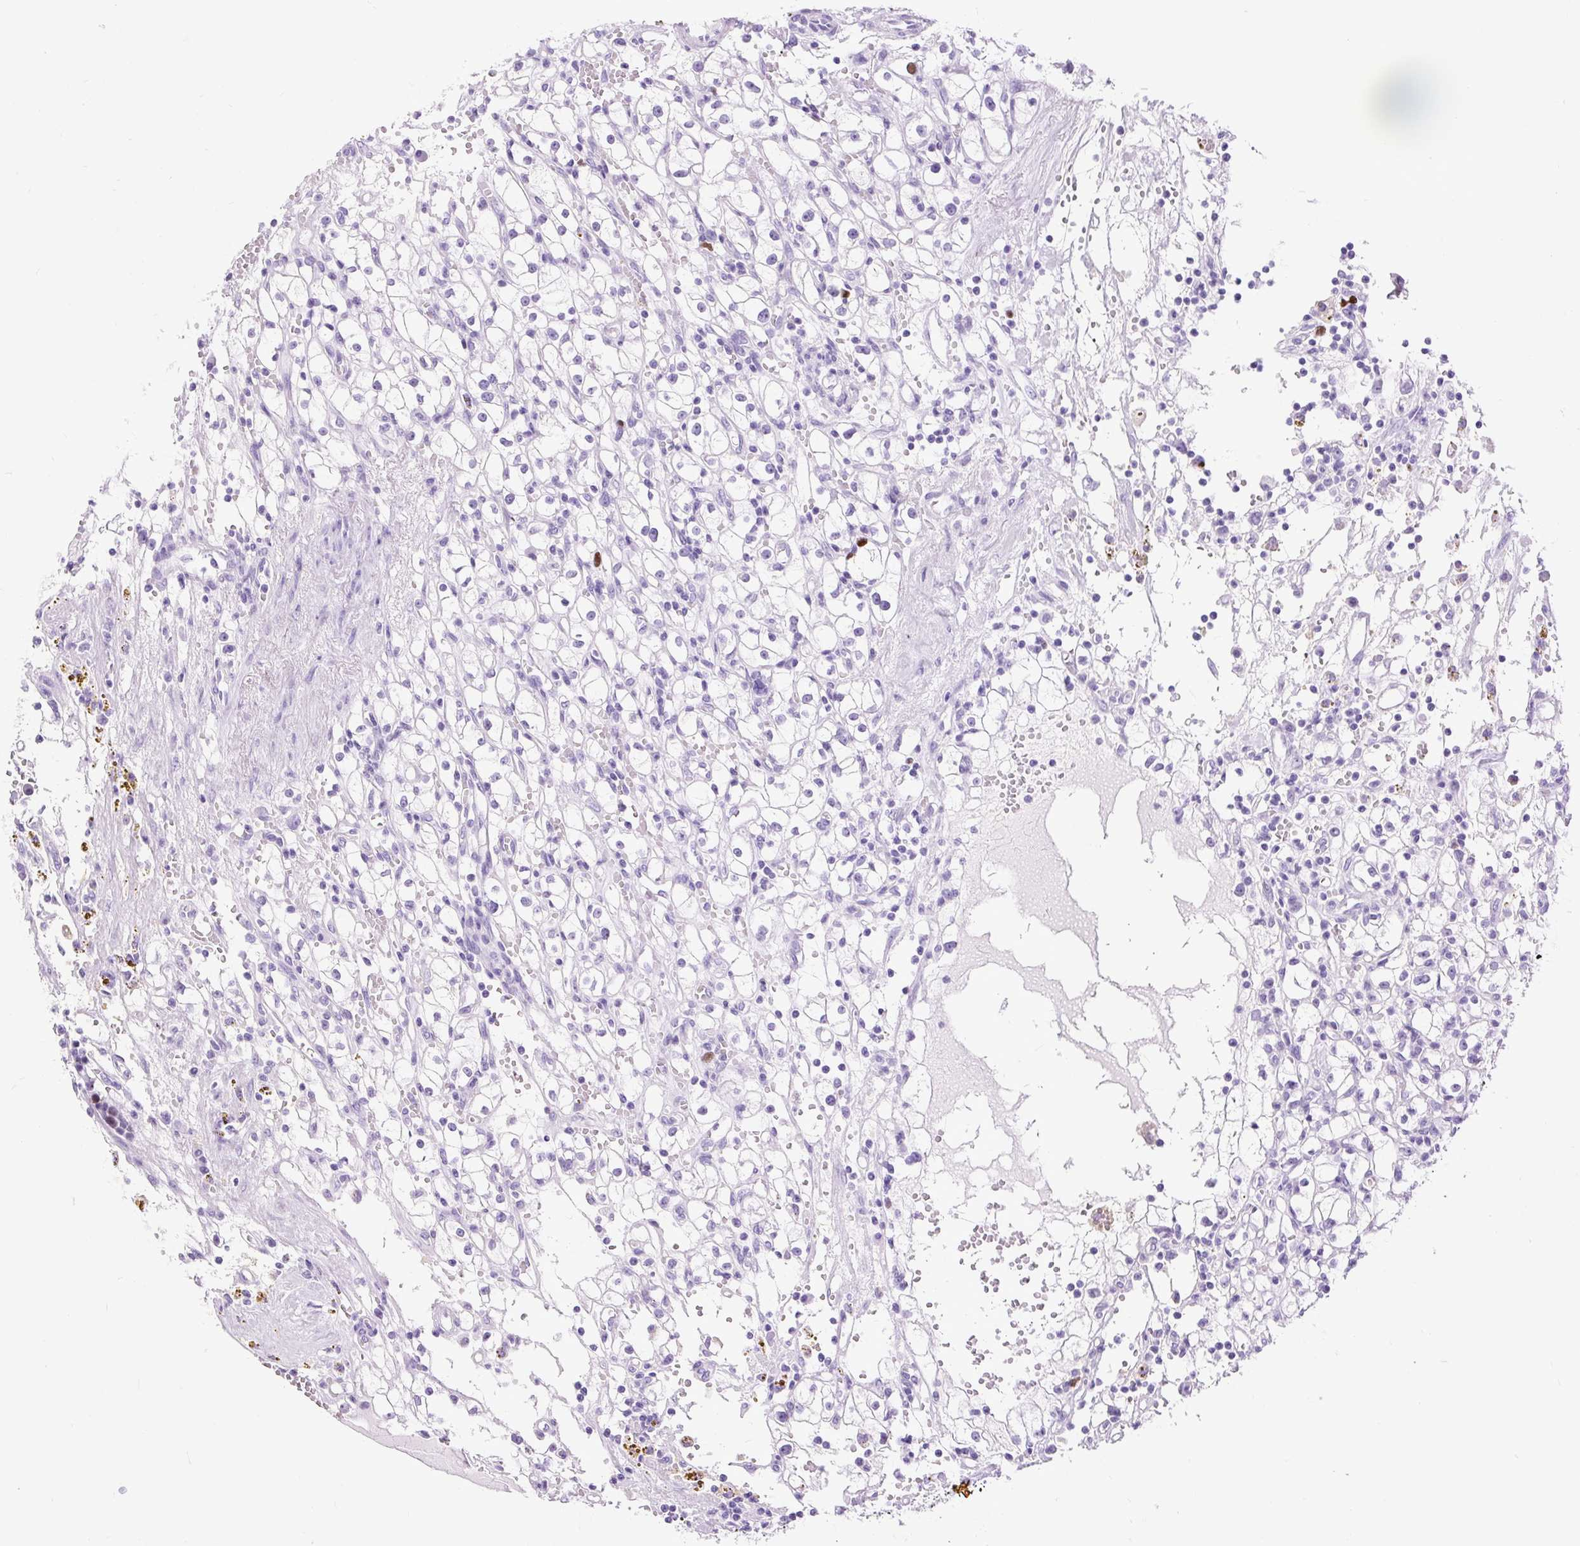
{"staining": {"intensity": "negative", "quantity": "none", "location": "none"}, "tissue": "renal cancer", "cell_type": "Tumor cells", "image_type": "cancer", "snomed": [{"axis": "morphology", "description": "Adenocarcinoma, NOS"}, {"axis": "topography", "description": "Kidney"}], "caption": "DAB (3,3'-diaminobenzidine) immunohistochemical staining of human renal cancer exhibits no significant positivity in tumor cells.", "gene": "RACGAP1", "patient": {"sex": "male", "age": 56}}